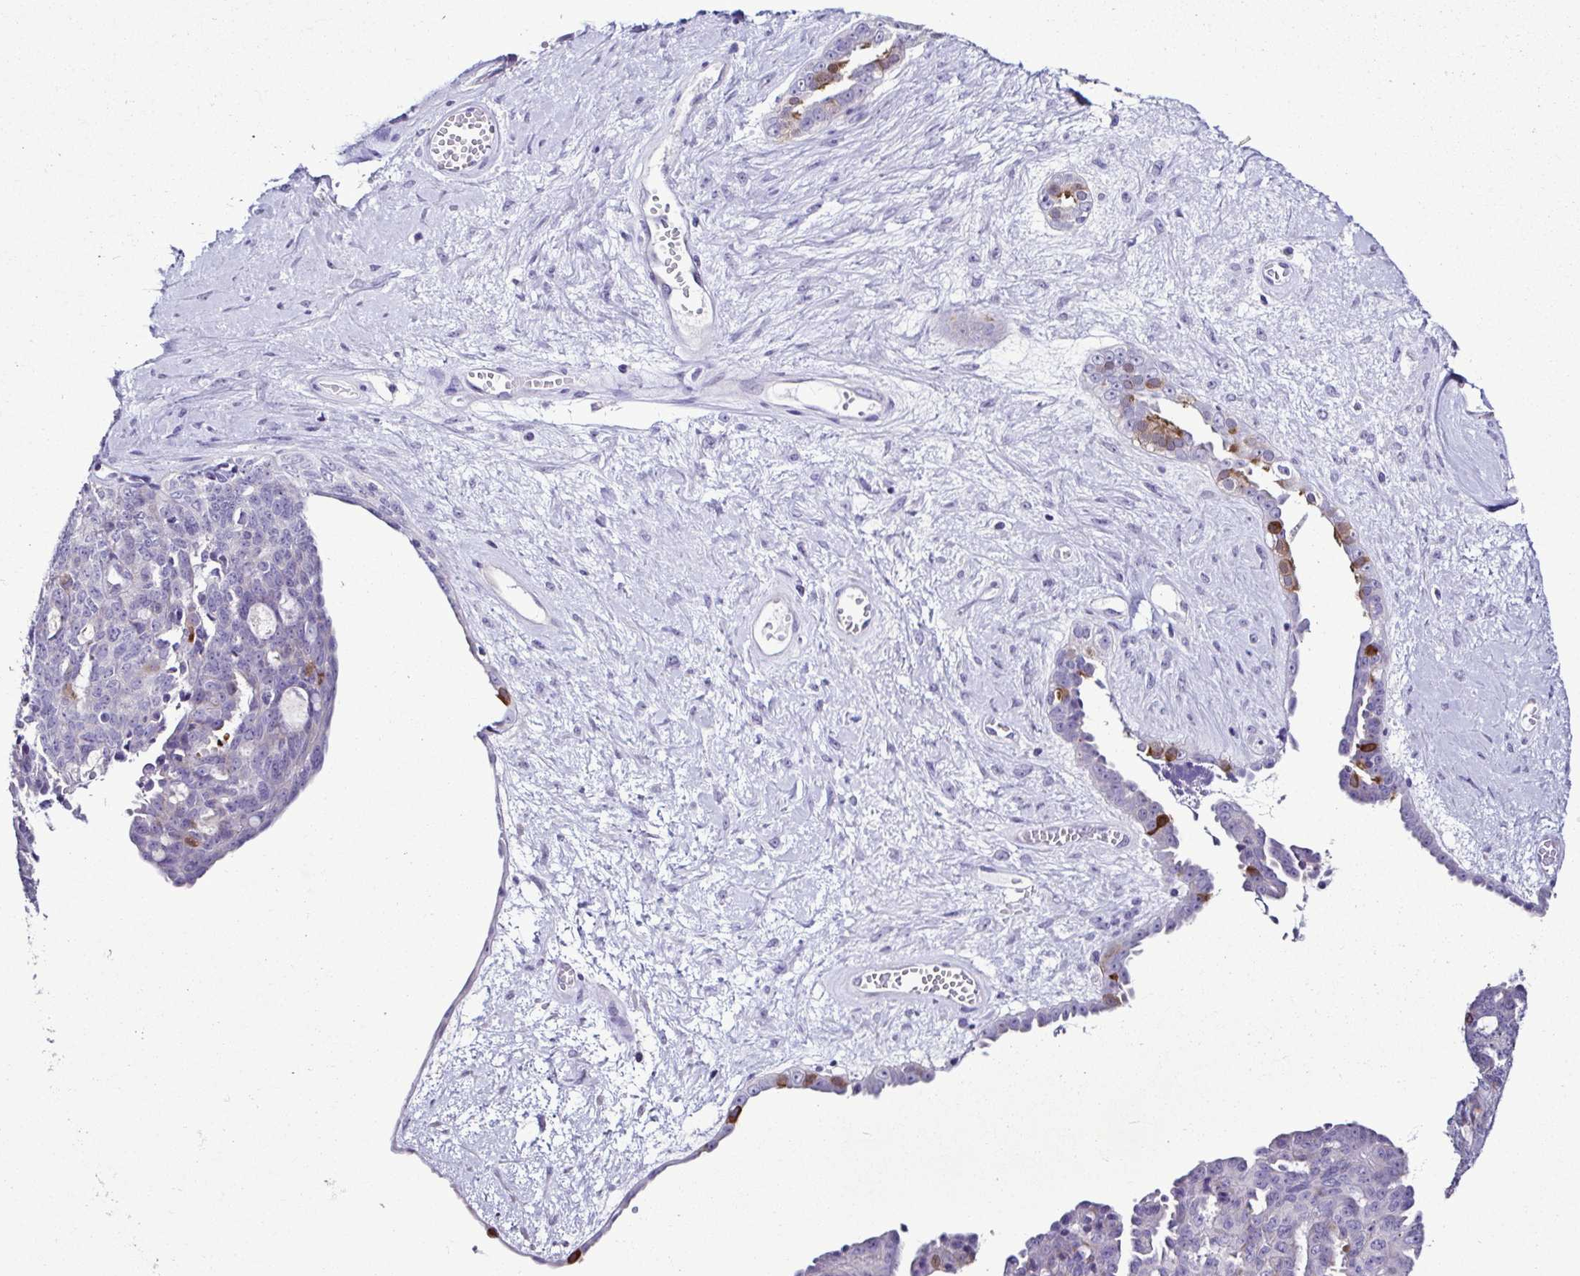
{"staining": {"intensity": "moderate", "quantity": "<25%", "location": "cytoplasmic/membranous"}, "tissue": "ovarian cancer", "cell_type": "Tumor cells", "image_type": "cancer", "snomed": [{"axis": "morphology", "description": "Cystadenocarcinoma, serous, NOS"}, {"axis": "topography", "description": "Ovary"}], "caption": "Protein staining of ovarian cancer (serous cystadenocarcinoma) tissue reveals moderate cytoplasmic/membranous expression in approximately <25% of tumor cells. Using DAB (3,3'-diaminobenzidine) (brown) and hematoxylin (blue) stains, captured at high magnification using brightfield microscopy.", "gene": "SRL", "patient": {"sex": "female", "age": 71}}